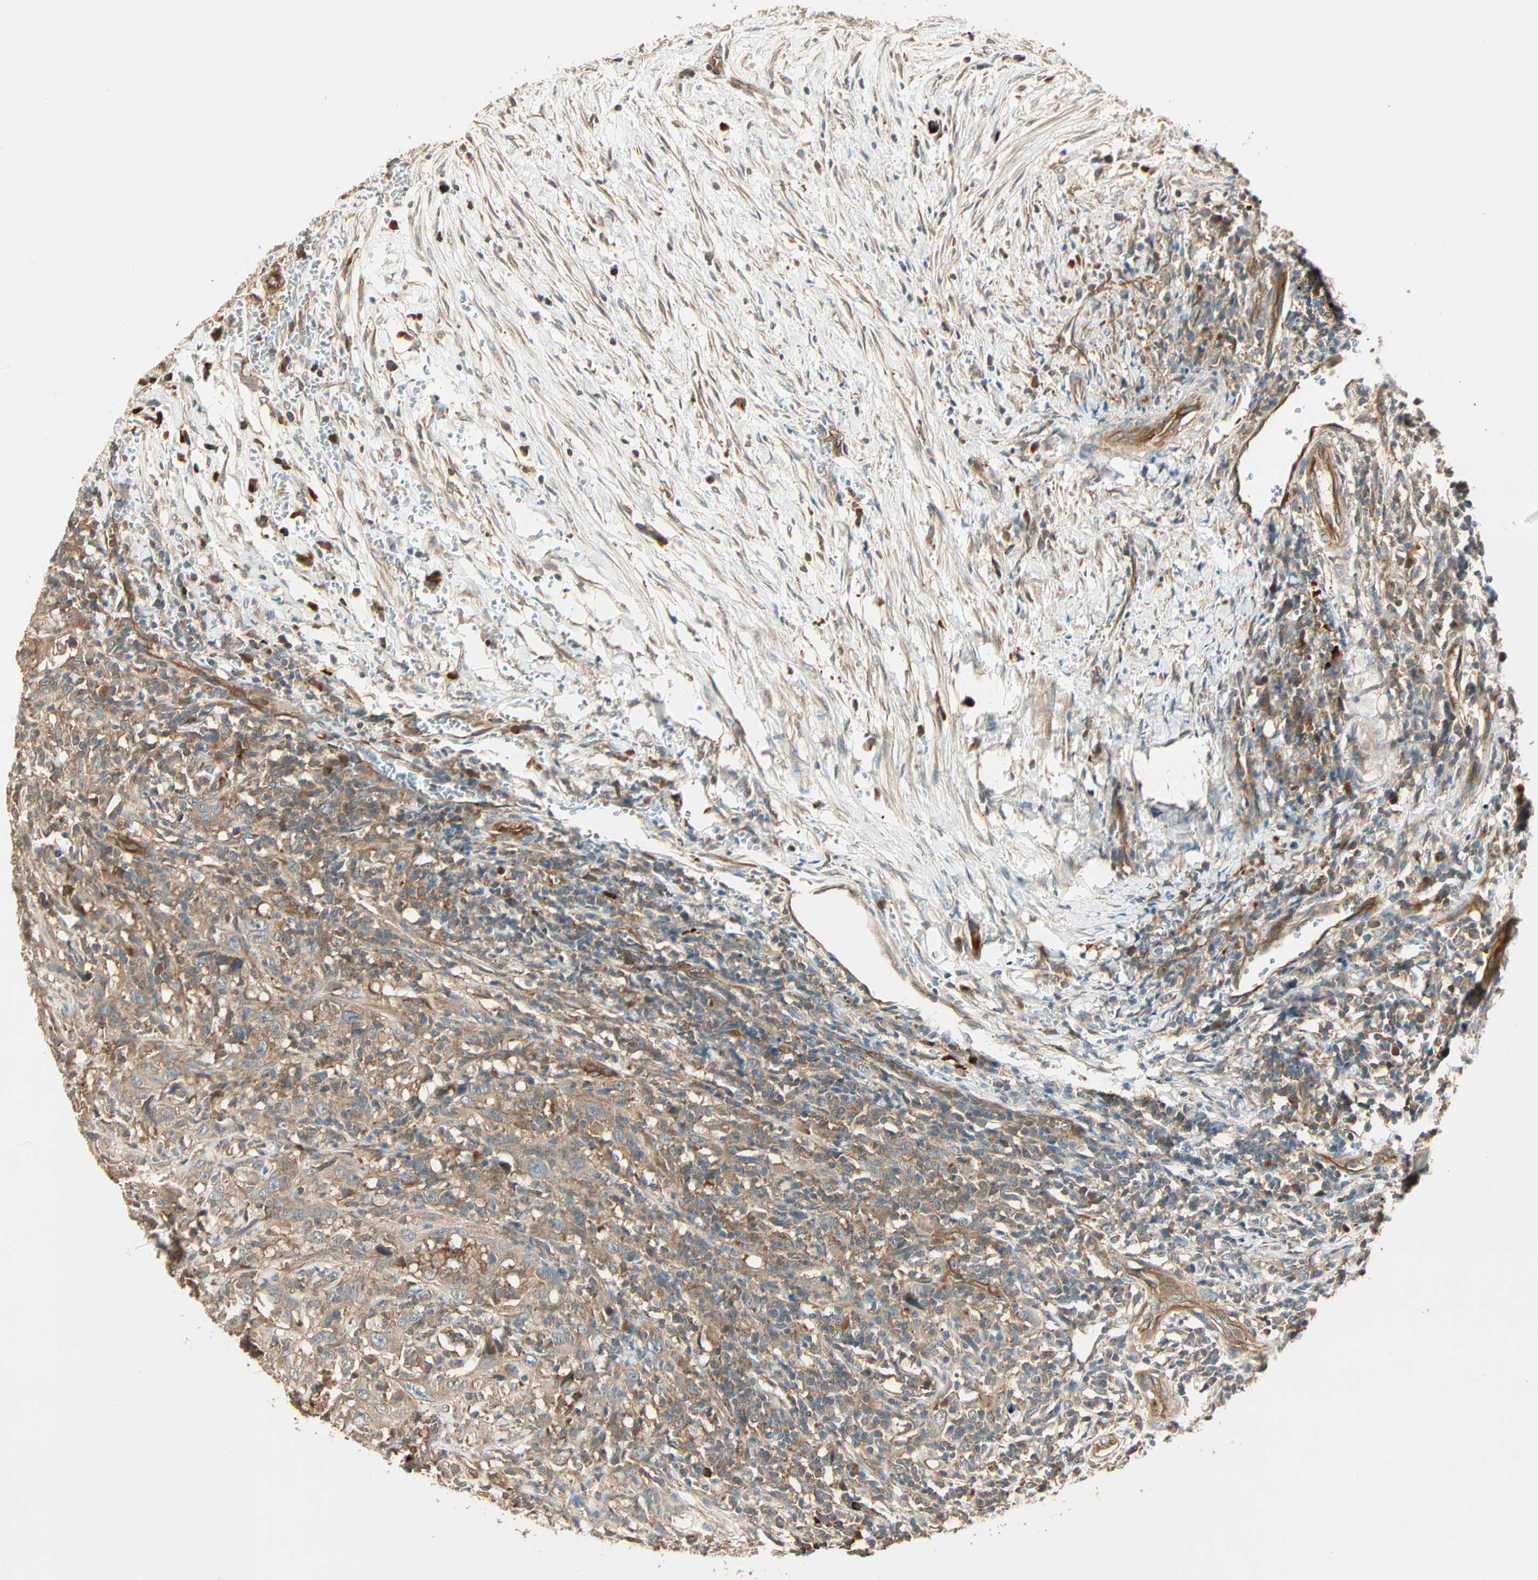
{"staining": {"intensity": "moderate", "quantity": ">75%", "location": "cytoplasmic/membranous"}, "tissue": "urothelial cancer", "cell_type": "Tumor cells", "image_type": "cancer", "snomed": [{"axis": "morphology", "description": "Urothelial carcinoma, High grade"}, {"axis": "topography", "description": "Urinary bladder"}], "caption": "A medium amount of moderate cytoplasmic/membranous staining is appreciated in approximately >75% of tumor cells in urothelial carcinoma (high-grade) tissue.", "gene": "GALK1", "patient": {"sex": "male", "age": 61}}